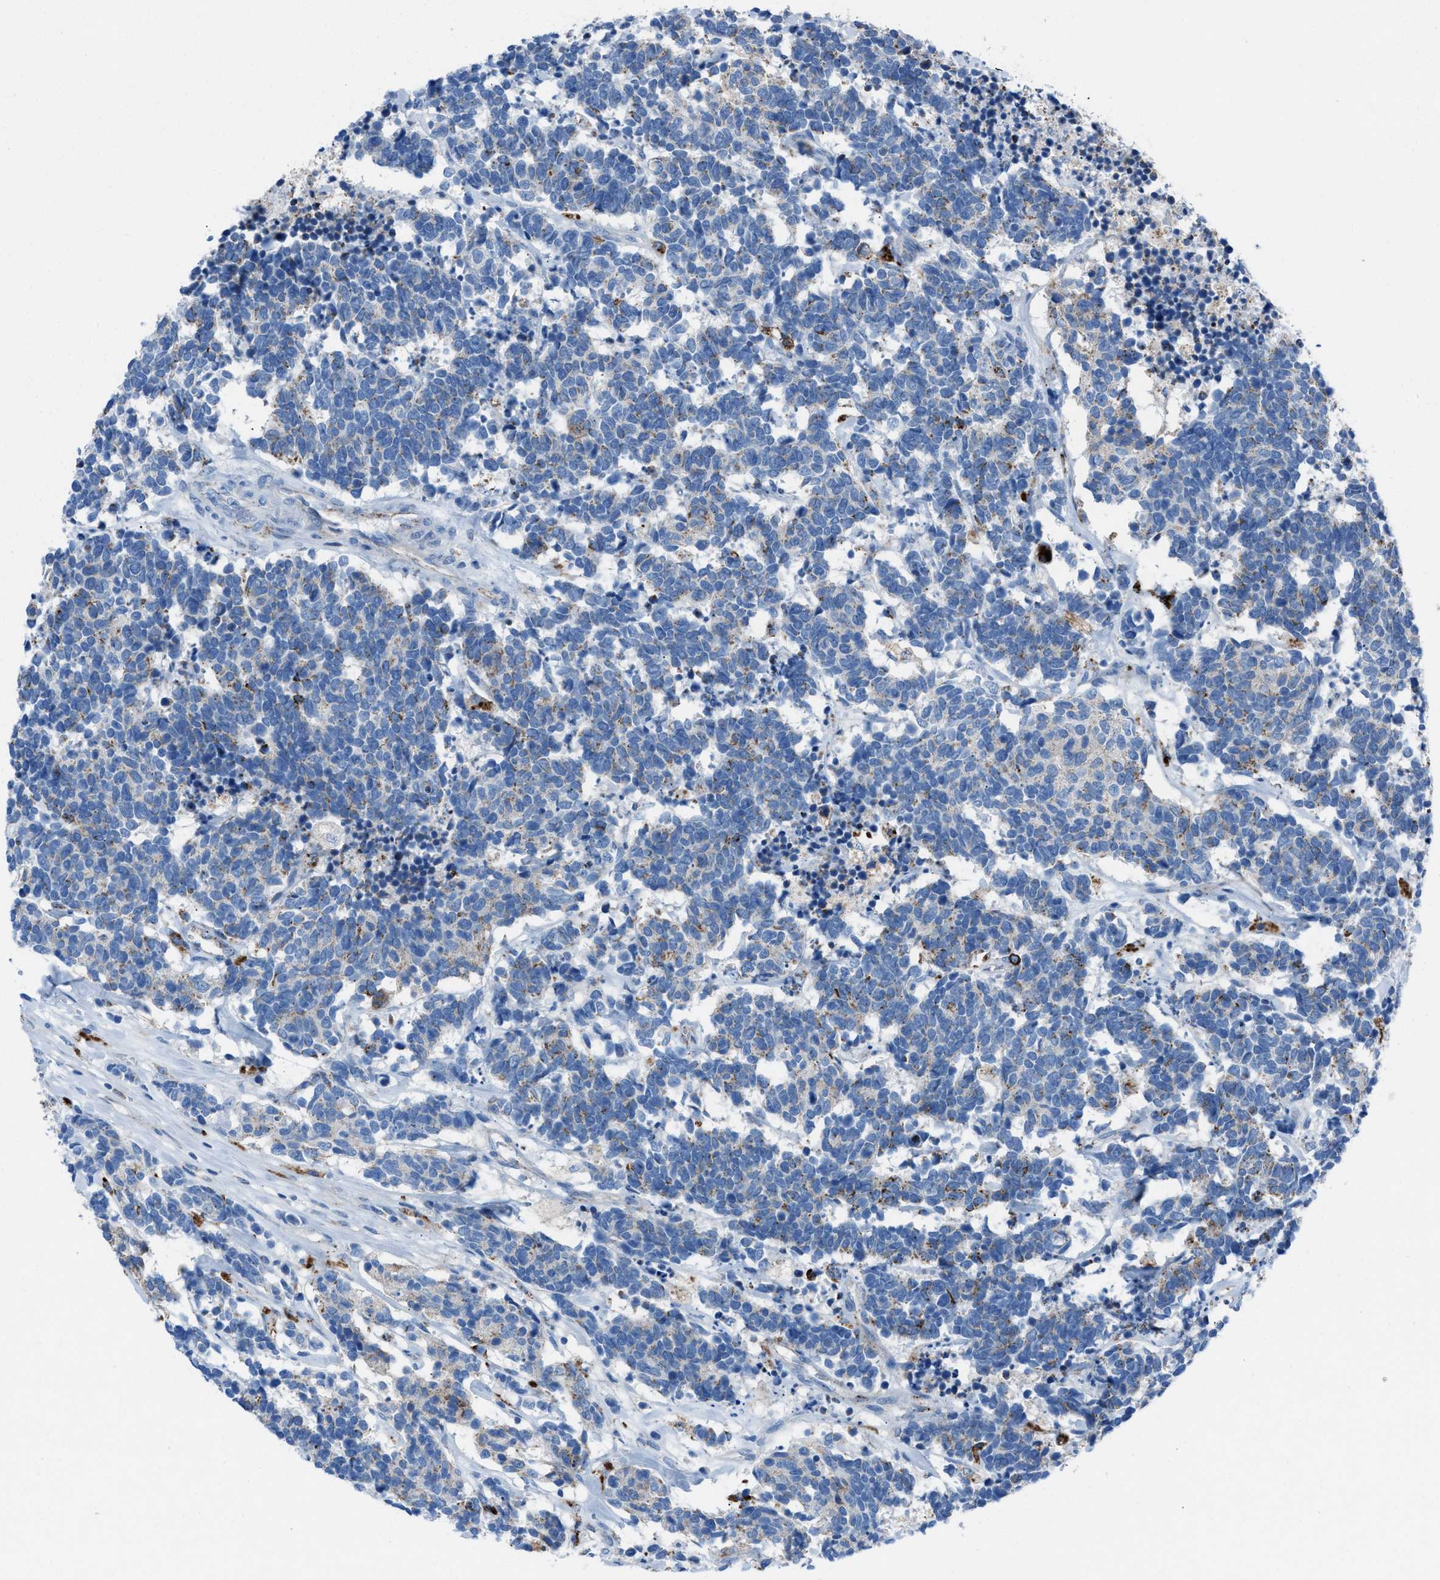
{"staining": {"intensity": "weak", "quantity": "25%-75%", "location": "cytoplasmic/membranous"}, "tissue": "carcinoid", "cell_type": "Tumor cells", "image_type": "cancer", "snomed": [{"axis": "morphology", "description": "Carcinoma, NOS"}, {"axis": "morphology", "description": "Carcinoid, malignant, NOS"}, {"axis": "topography", "description": "Urinary bladder"}], "caption": "Weak cytoplasmic/membranous protein positivity is seen in approximately 25%-75% of tumor cells in carcinoid (malignant).", "gene": "CD1B", "patient": {"sex": "male", "age": 57}}